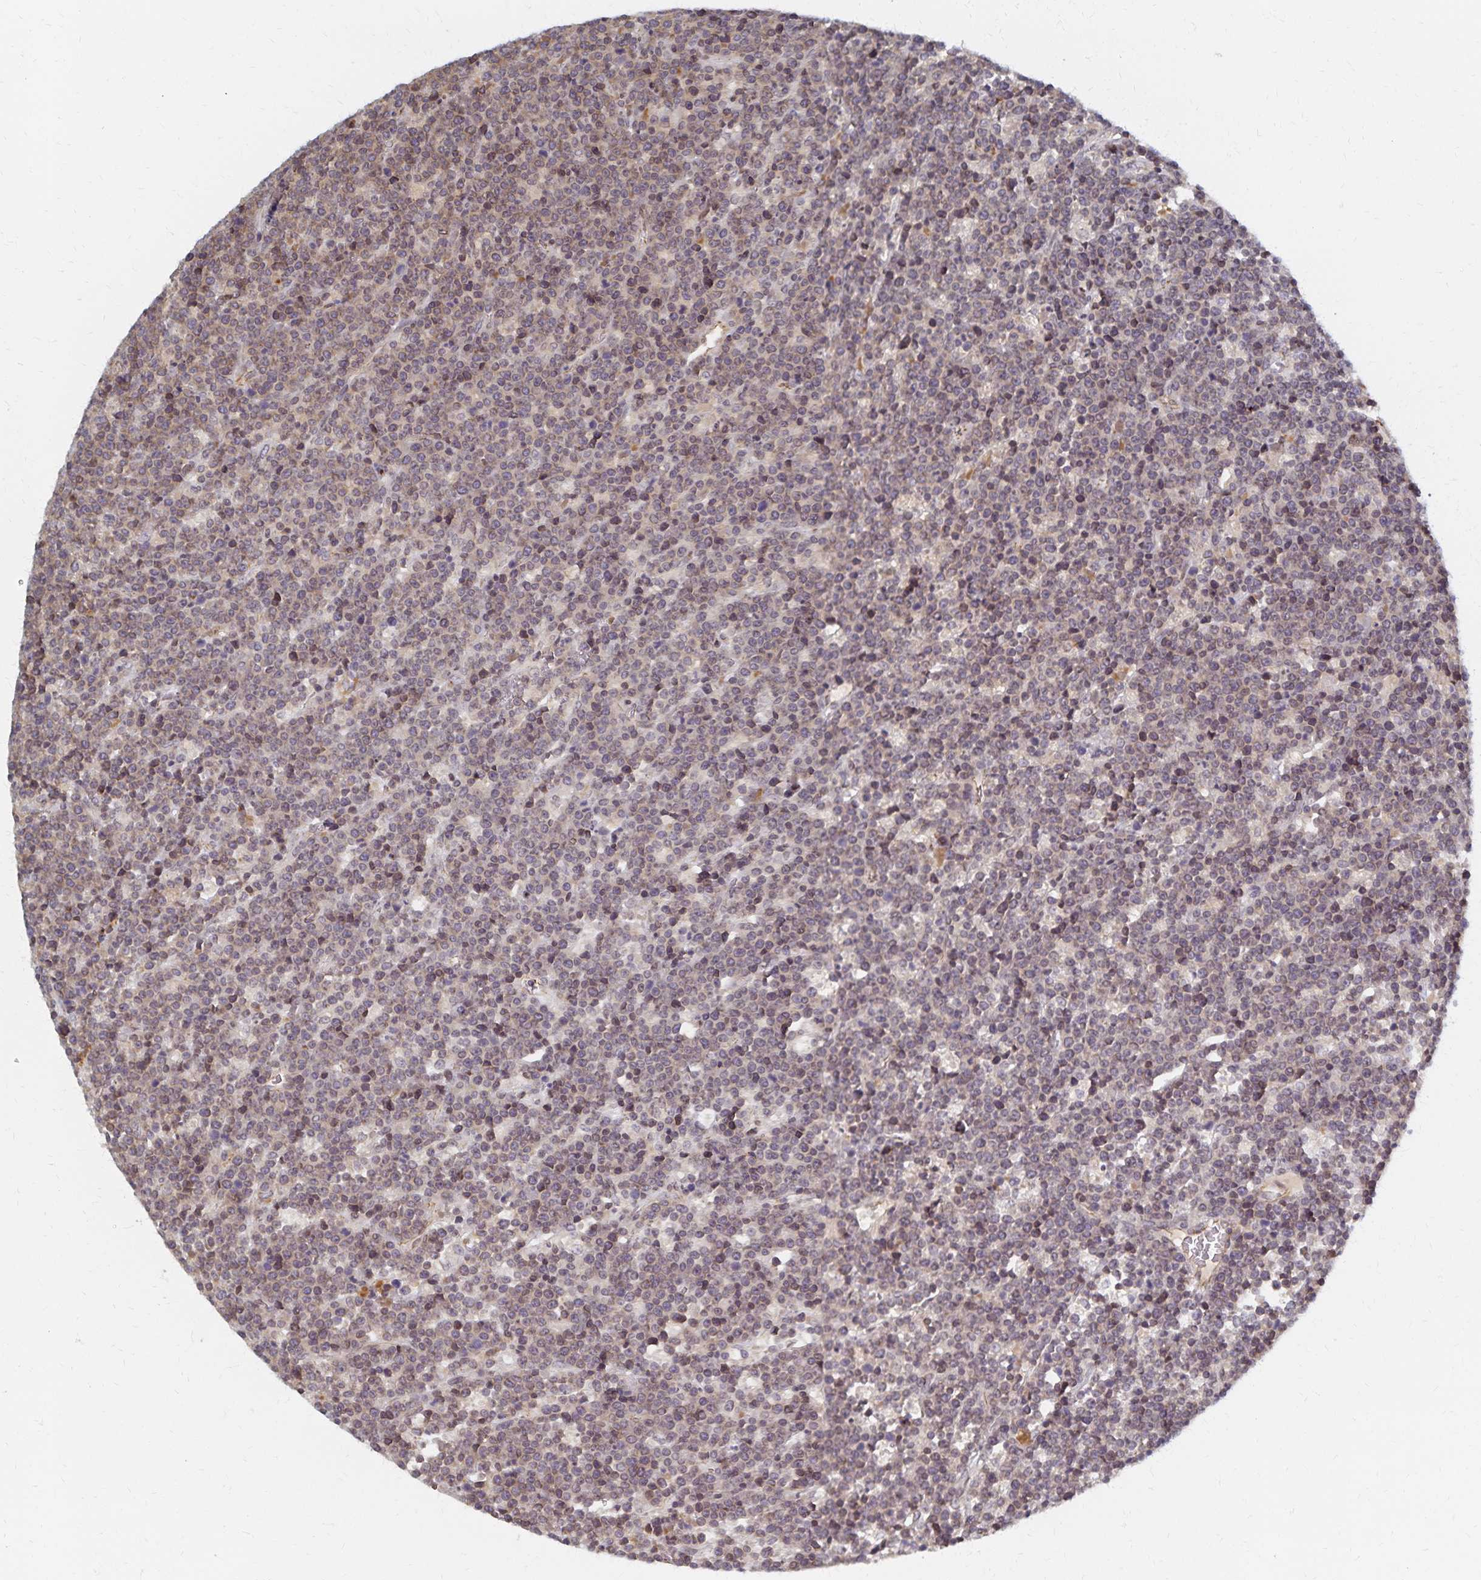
{"staining": {"intensity": "weak", "quantity": "25%-75%", "location": "nuclear"}, "tissue": "lymphoma", "cell_type": "Tumor cells", "image_type": "cancer", "snomed": [{"axis": "morphology", "description": "Malignant lymphoma, non-Hodgkin's type, High grade"}, {"axis": "topography", "description": "Ovary"}], "caption": "Immunohistochemical staining of human lymphoma reveals low levels of weak nuclear protein expression in about 25%-75% of tumor cells.", "gene": "RAB9B", "patient": {"sex": "female", "age": 56}}